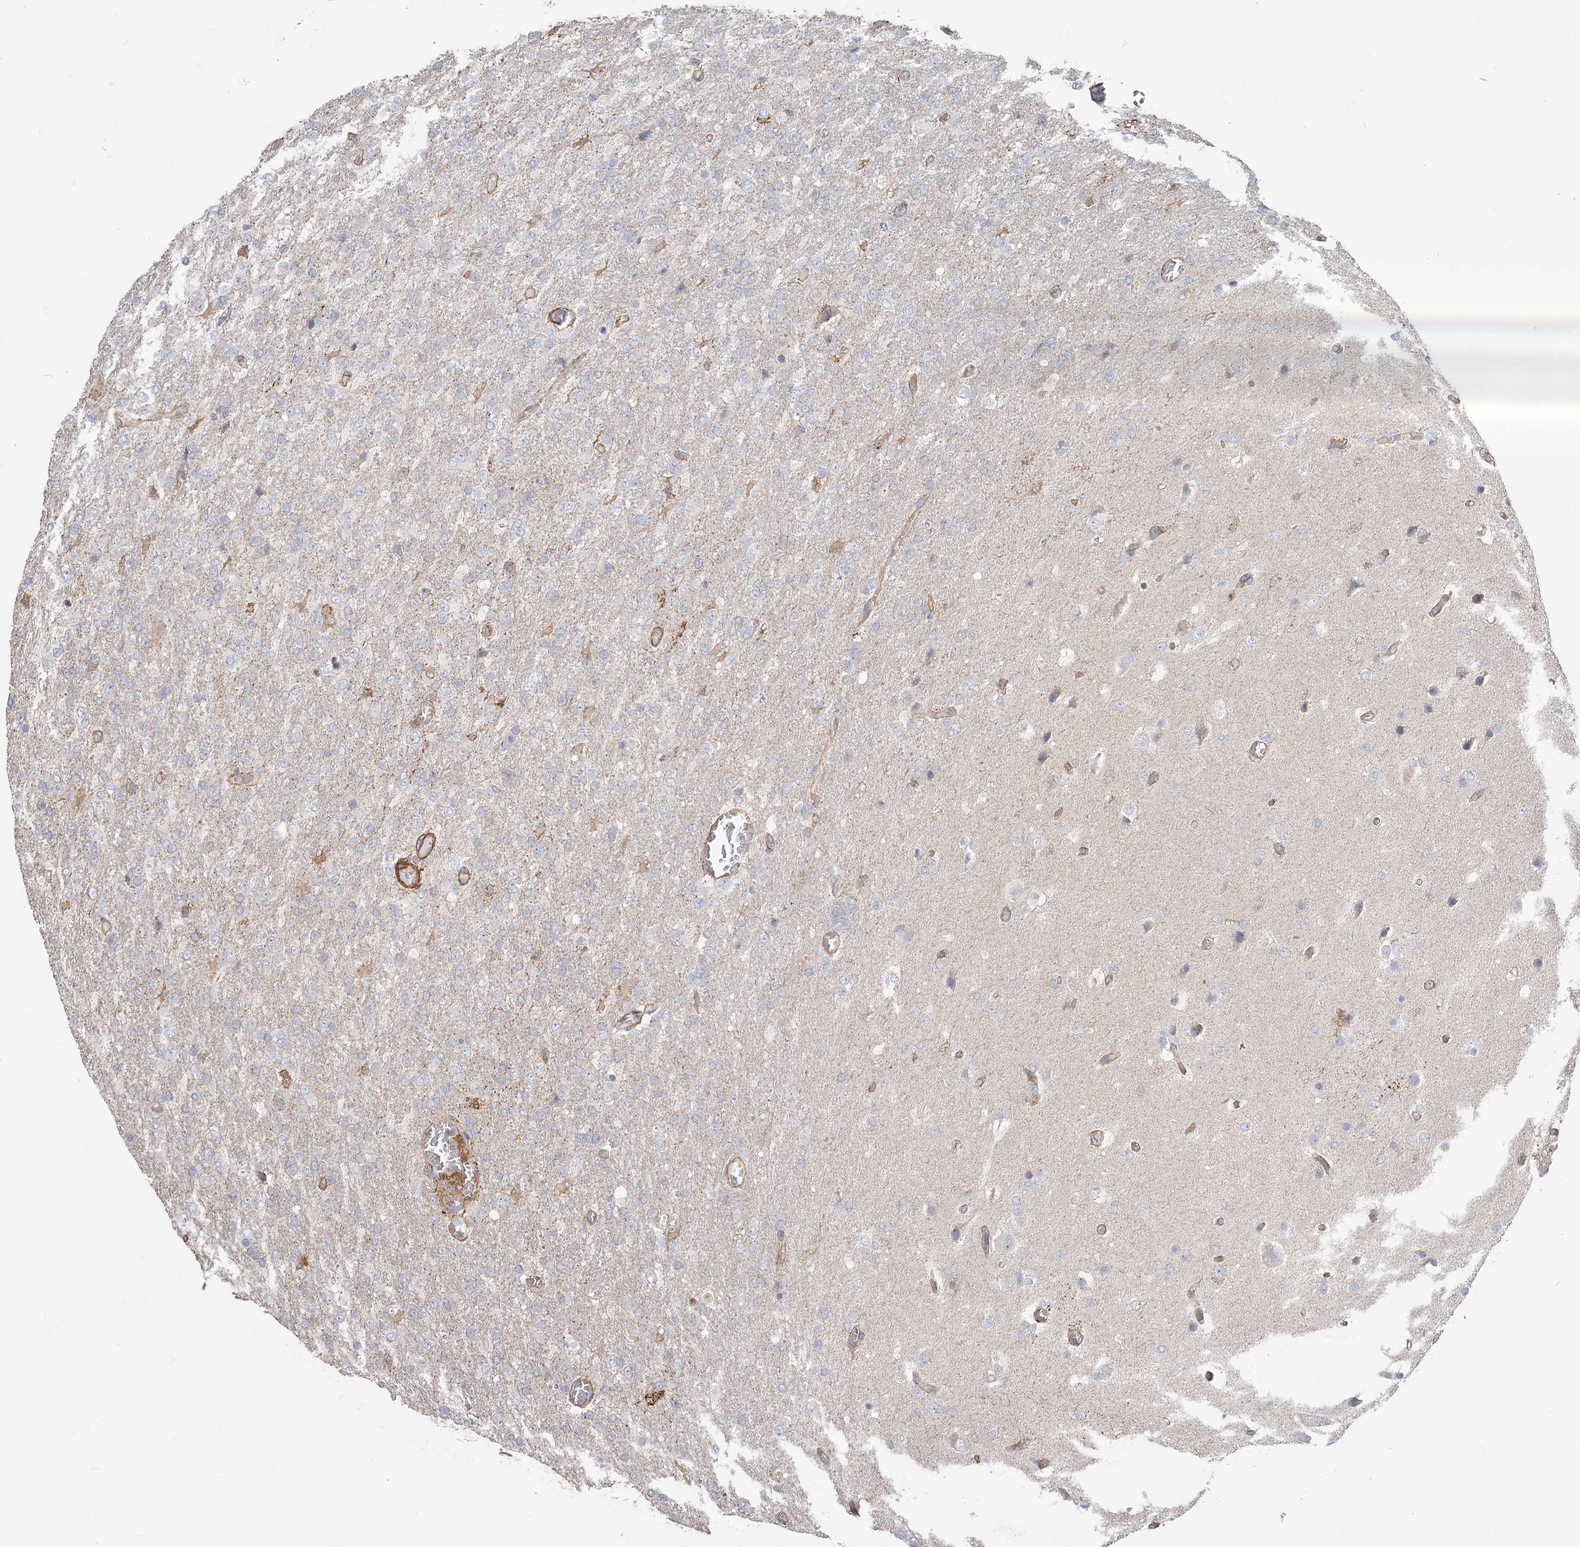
{"staining": {"intensity": "negative", "quantity": "none", "location": "none"}, "tissue": "glioma", "cell_type": "Tumor cells", "image_type": "cancer", "snomed": [{"axis": "morphology", "description": "Glioma, malignant, High grade"}, {"axis": "topography", "description": "Brain"}], "caption": "Malignant glioma (high-grade) stained for a protein using IHC displays no positivity tumor cells.", "gene": "DHRS9", "patient": {"sex": "female", "age": 74}}